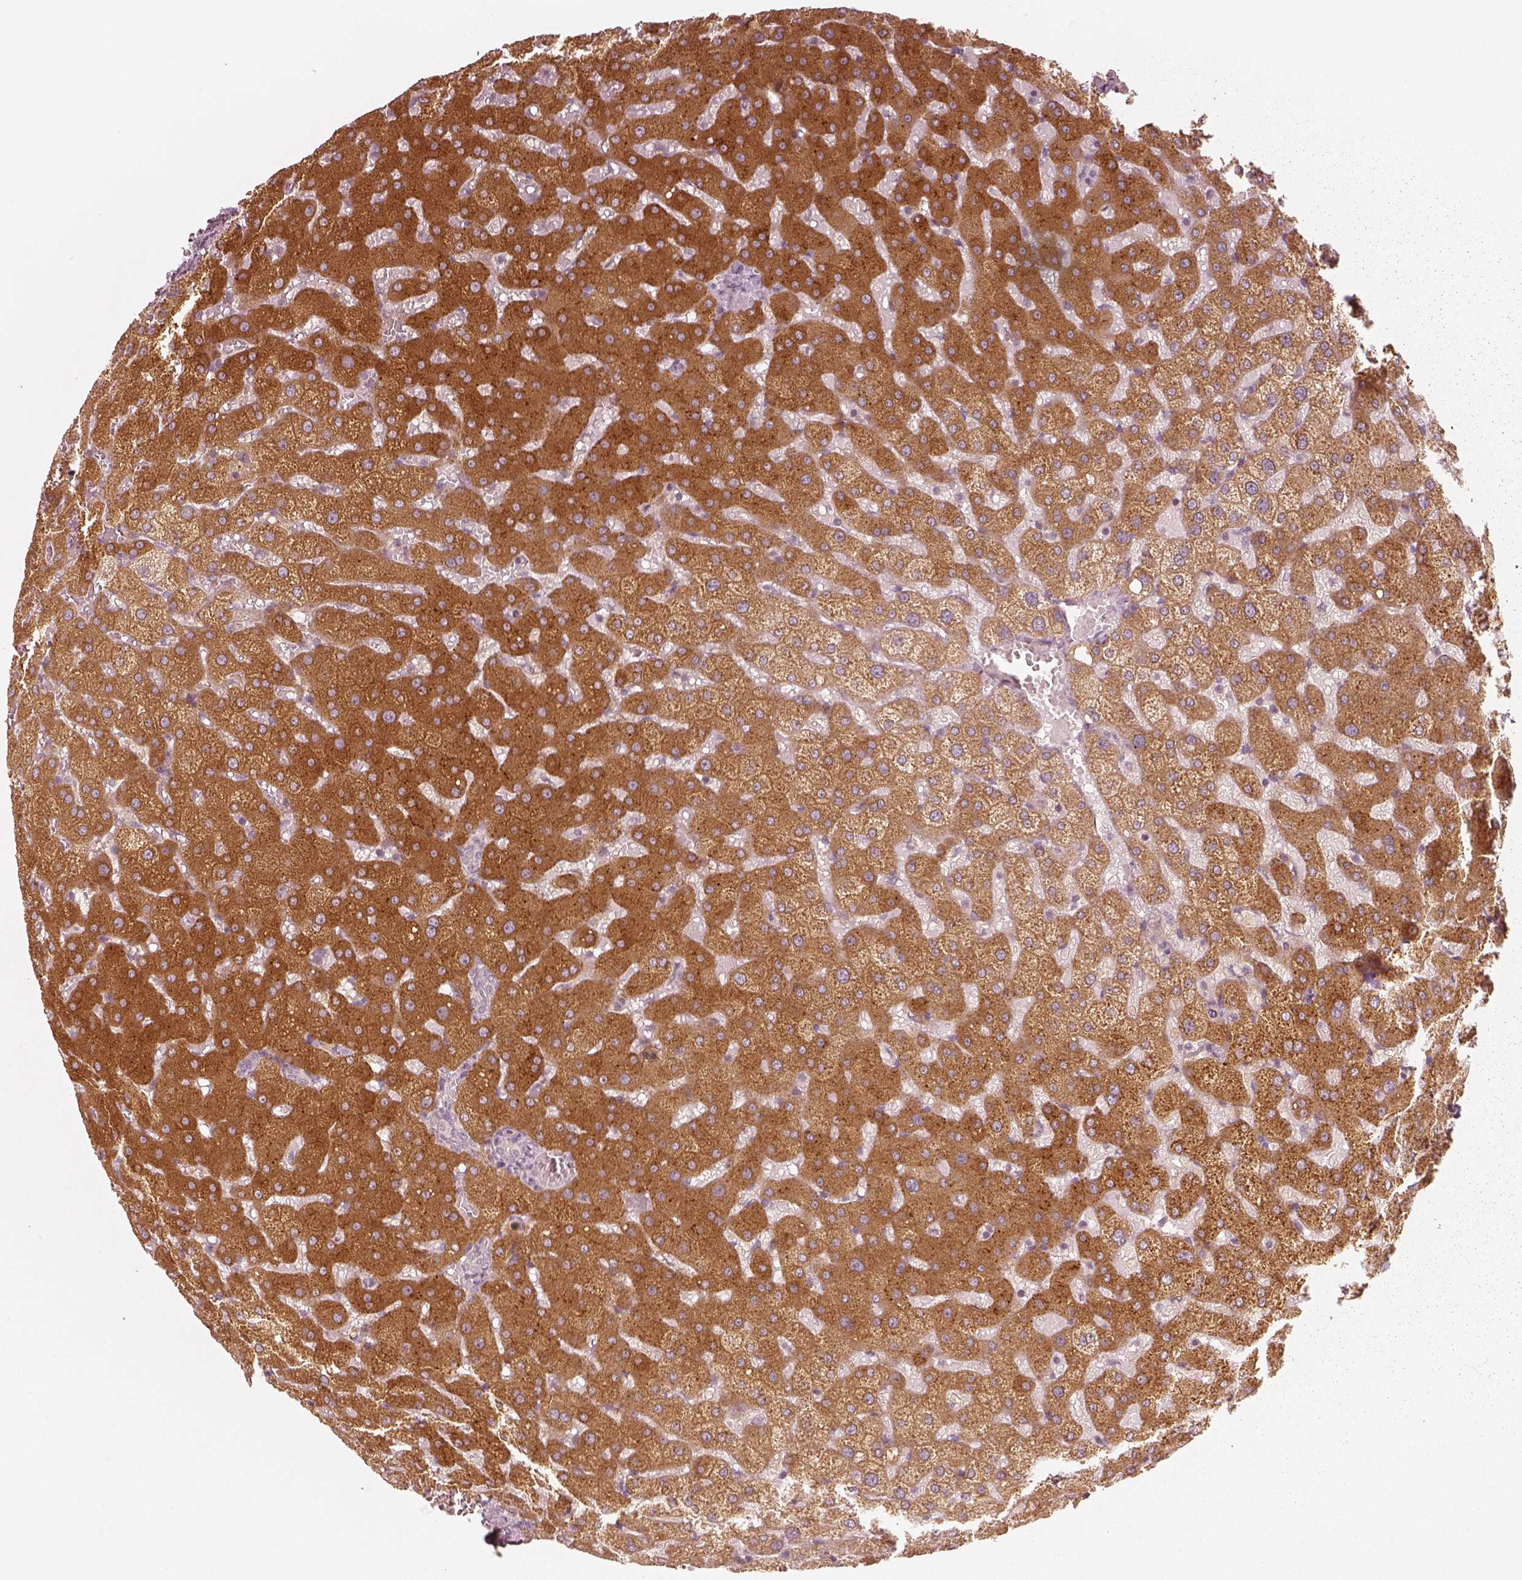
{"staining": {"intensity": "negative", "quantity": "none", "location": "none"}, "tissue": "liver", "cell_type": "Cholangiocytes", "image_type": "normal", "snomed": [{"axis": "morphology", "description": "Normal tissue, NOS"}, {"axis": "topography", "description": "Liver"}], "caption": "There is no significant staining in cholangiocytes of liver. The staining was performed using DAB to visualize the protein expression in brown, while the nuclei were stained in blue with hematoxylin (Magnification: 20x).", "gene": "ACACB", "patient": {"sex": "female", "age": 50}}